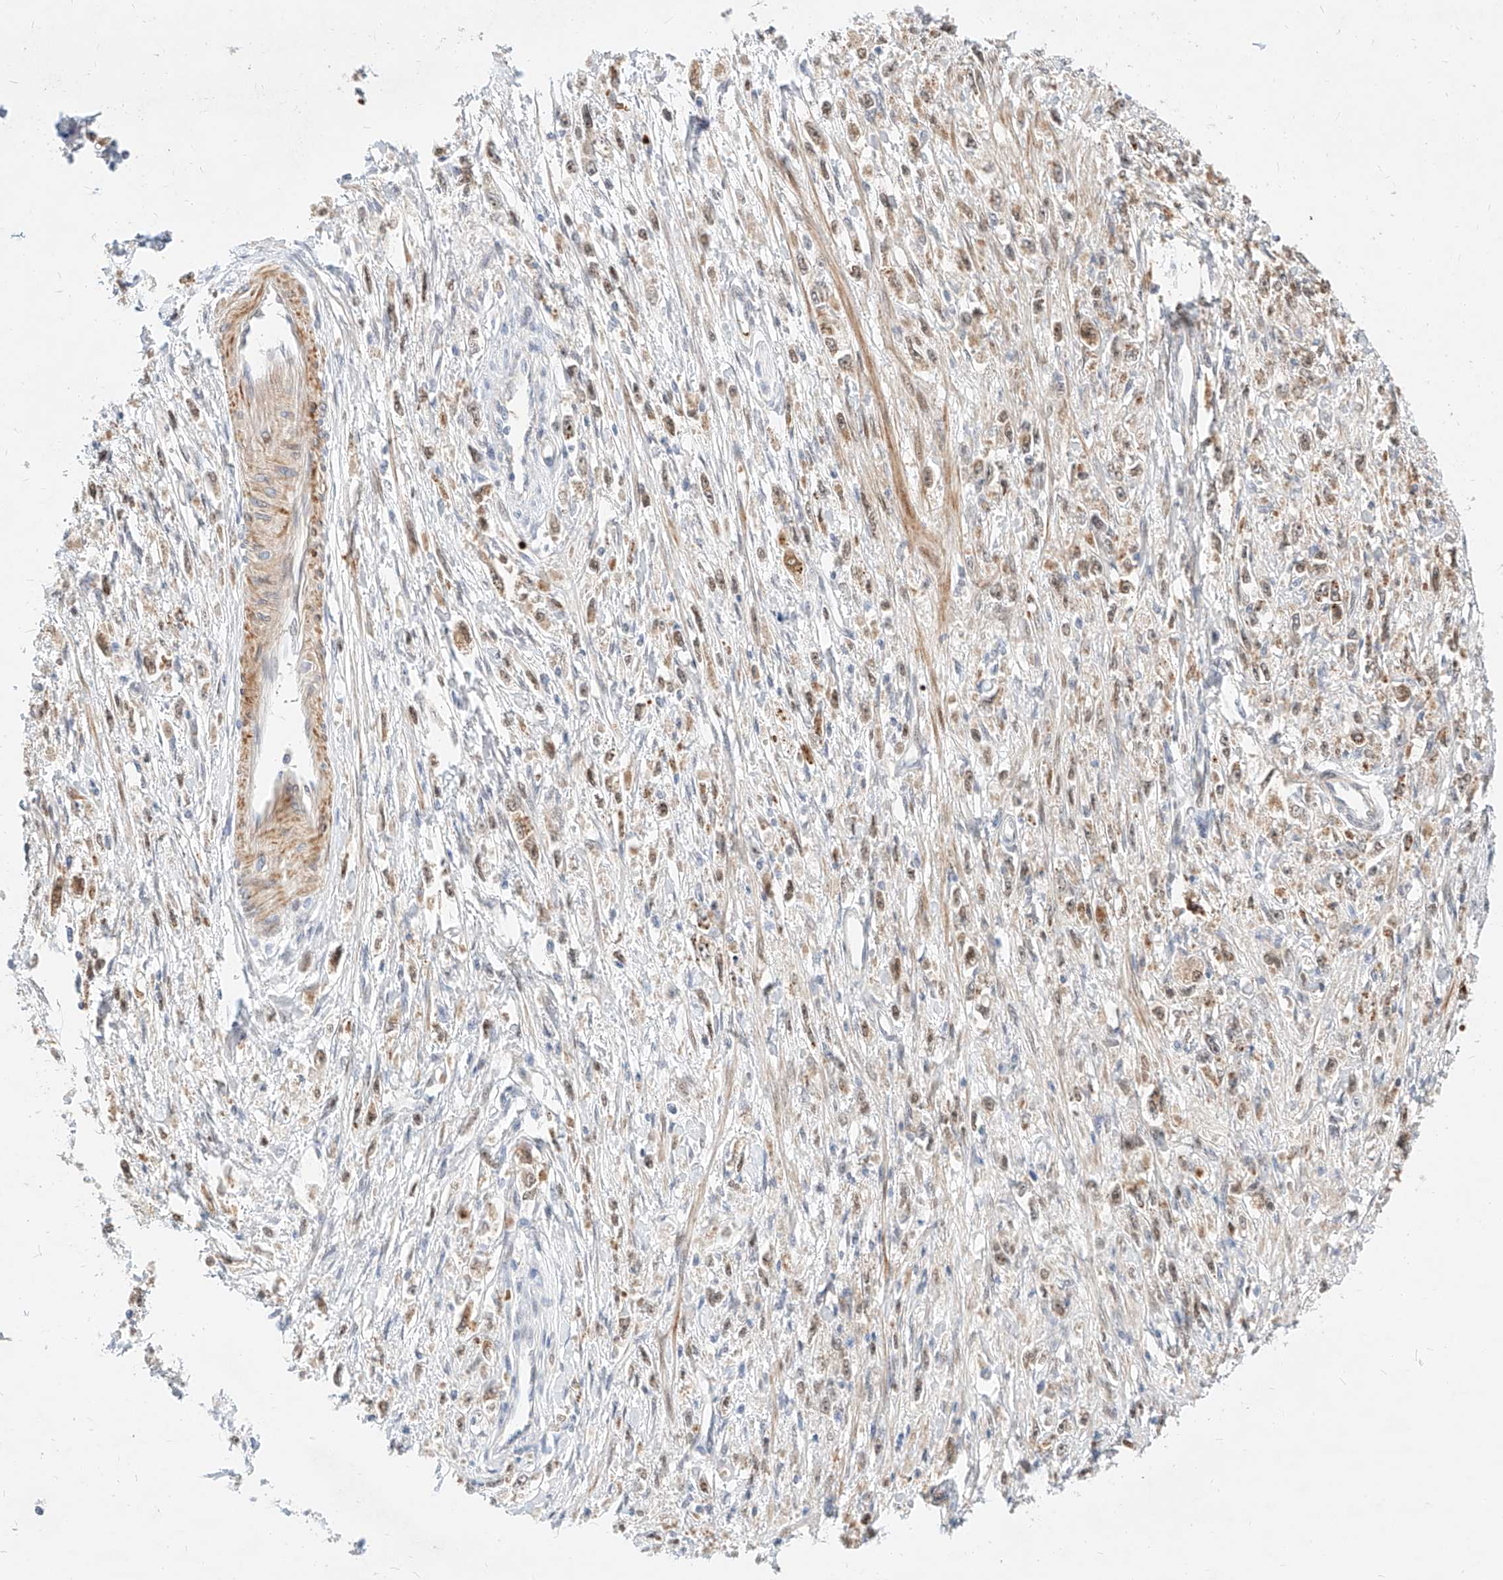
{"staining": {"intensity": "moderate", "quantity": ">75%", "location": "nuclear"}, "tissue": "stomach cancer", "cell_type": "Tumor cells", "image_type": "cancer", "snomed": [{"axis": "morphology", "description": "Adenocarcinoma, NOS"}, {"axis": "topography", "description": "Stomach"}], "caption": "Stomach cancer tissue shows moderate nuclear positivity in approximately >75% of tumor cells, visualized by immunohistochemistry.", "gene": "CBX8", "patient": {"sex": "female", "age": 59}}